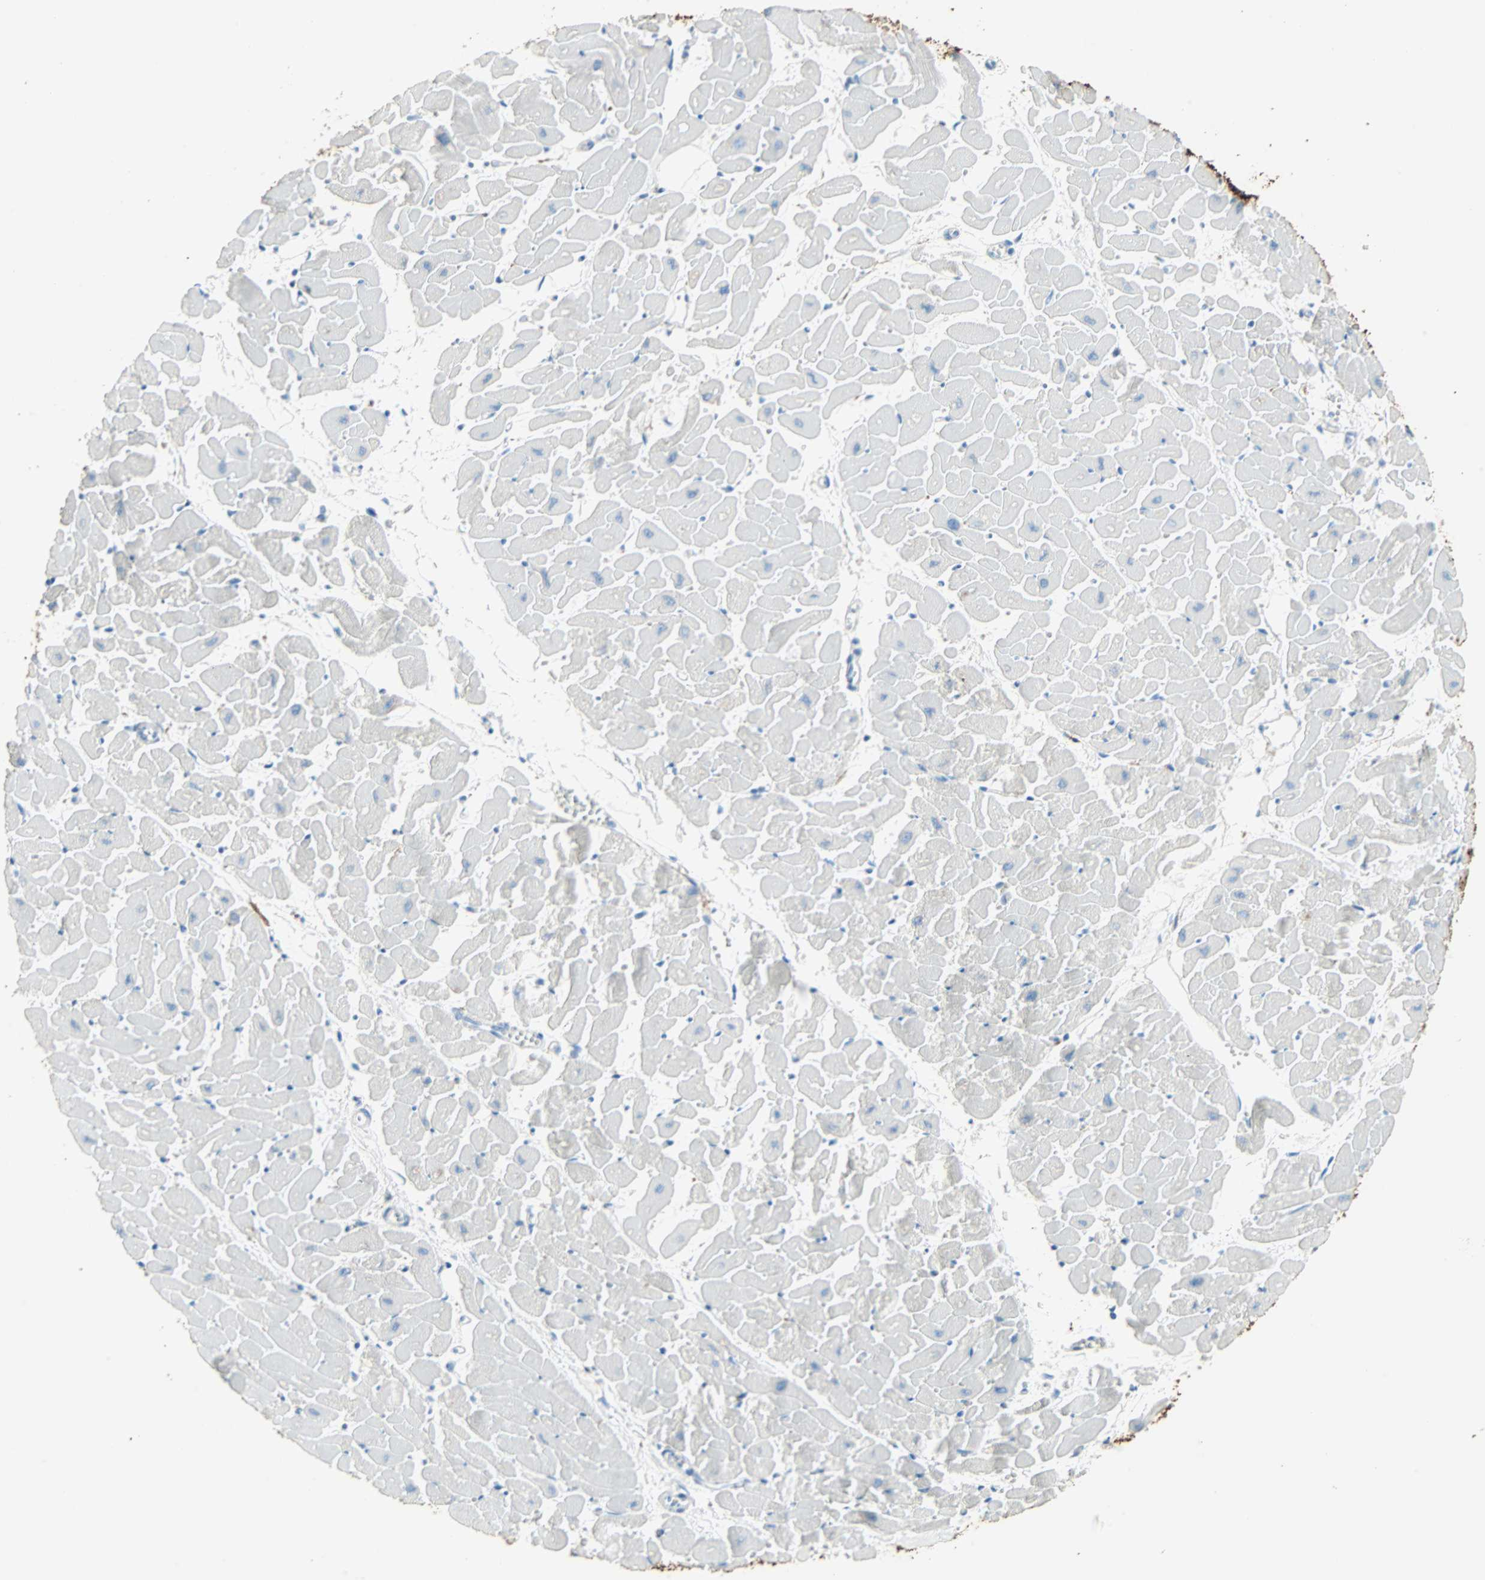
{"staining": {"intensity": "negative", "quantity": "none", "location": "none"}, "tissue": "heart muscle", "cell_type": "Cardiomyocytes", "image_type": "normal", "snomed": [{"axis": "morphology", "description": "Normal tissue, NOS"}, {"axis": "topography", "description": "Heart"}], "caption": "Protein analysis of unremarkable heart muscle demonstrates no significant staining in cardiomyocytes. (DAB IHC visualized using brightfield microscopy, high magnification).", "gene": "STX1A", "patient": {"sex": "female", "age": 19}}